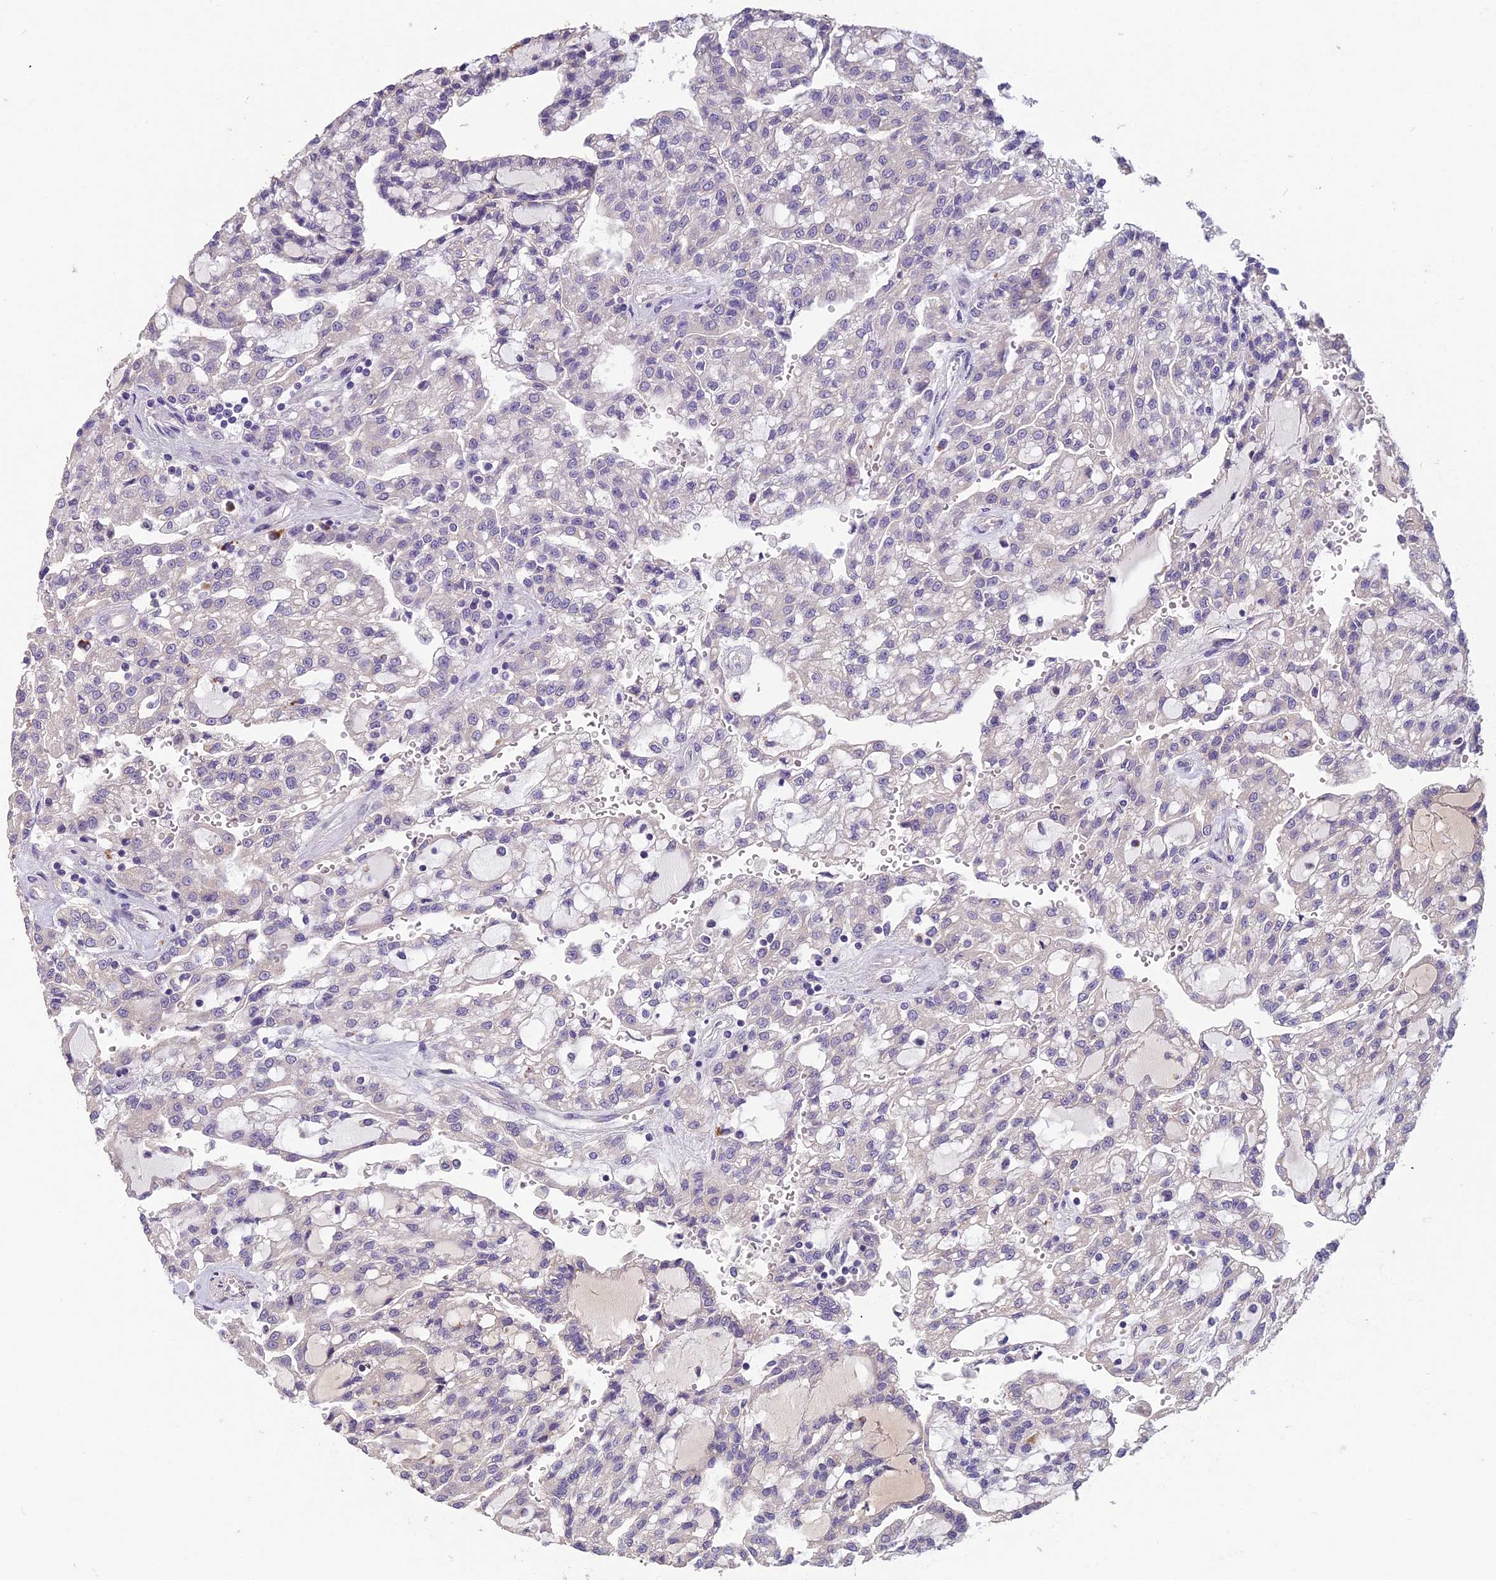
{"staining": {"intensity": "negative", "quantity": "none", "location": "none"}, "tissue": "renal cancer", "cell_type": "Tumor cells", "image_type": "cancer", "snomed": [{"axis": "morphology", "description": "Adenocarcinoma, NOS"}, {"axis": "topography", "description": "Kidney"}], "caption": "Tumor cells show no significant protein positivity in adenocarcinoma (renal).", "gene": "CEACAM16", "patient": {"sex": "male", "age": 63}}